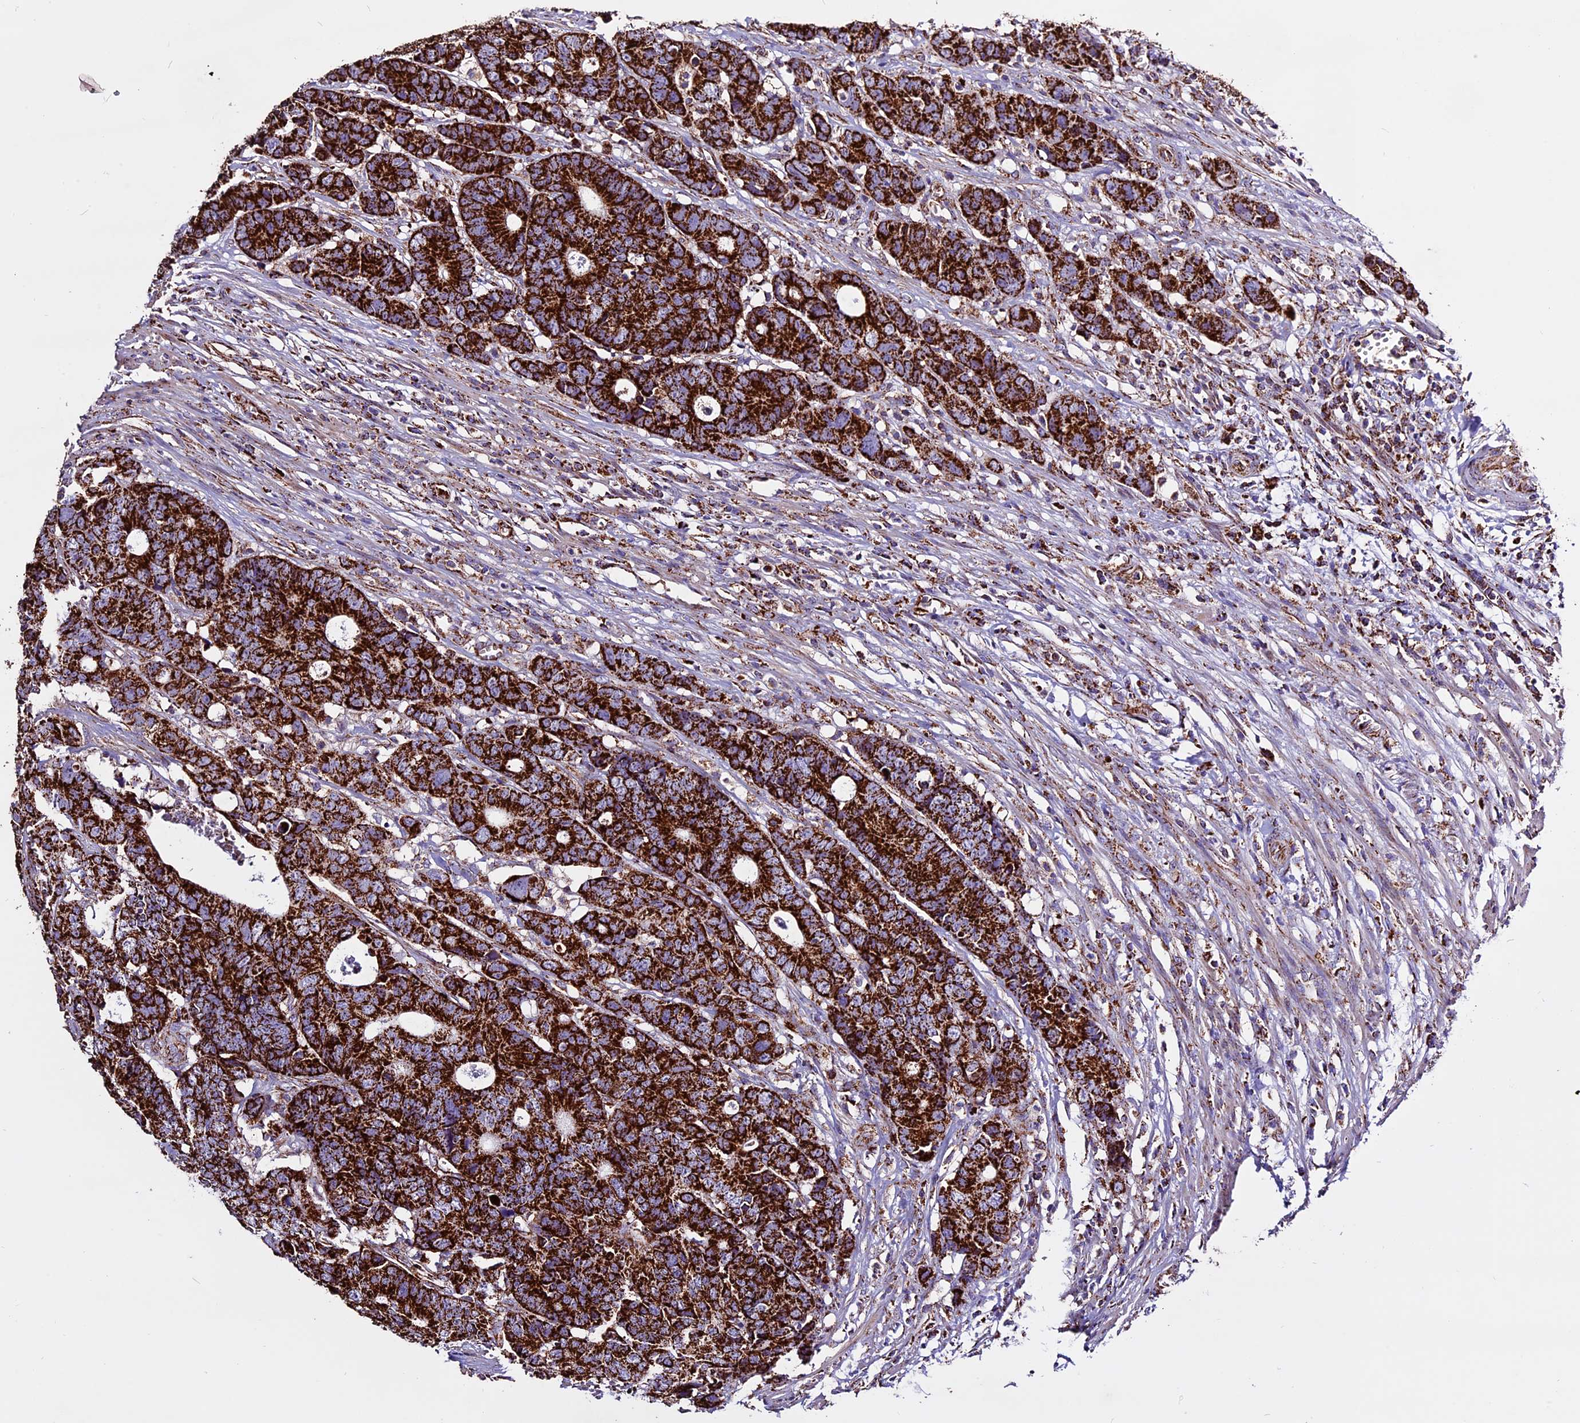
{"staining": {"intensity": "strong", "quantity": ">75%", "location": "cytoplasmic/membranous"}, "tissue": "colorectal cancer", "cell_type": "Tumor cells", "image_type": "cancer", "snomed": [{"axis": "morphology", "description": "Adenocarcinoma, NOS"}, {"axis": "topography", "description": "Colon"}], "caption": "A brown stain shows strong cytoplasmic/membranous staining of a protein in human colorectal cancer tumor cells.", "gene": "CX3CL1", "patient": {"sex": "female", "age": 57}}